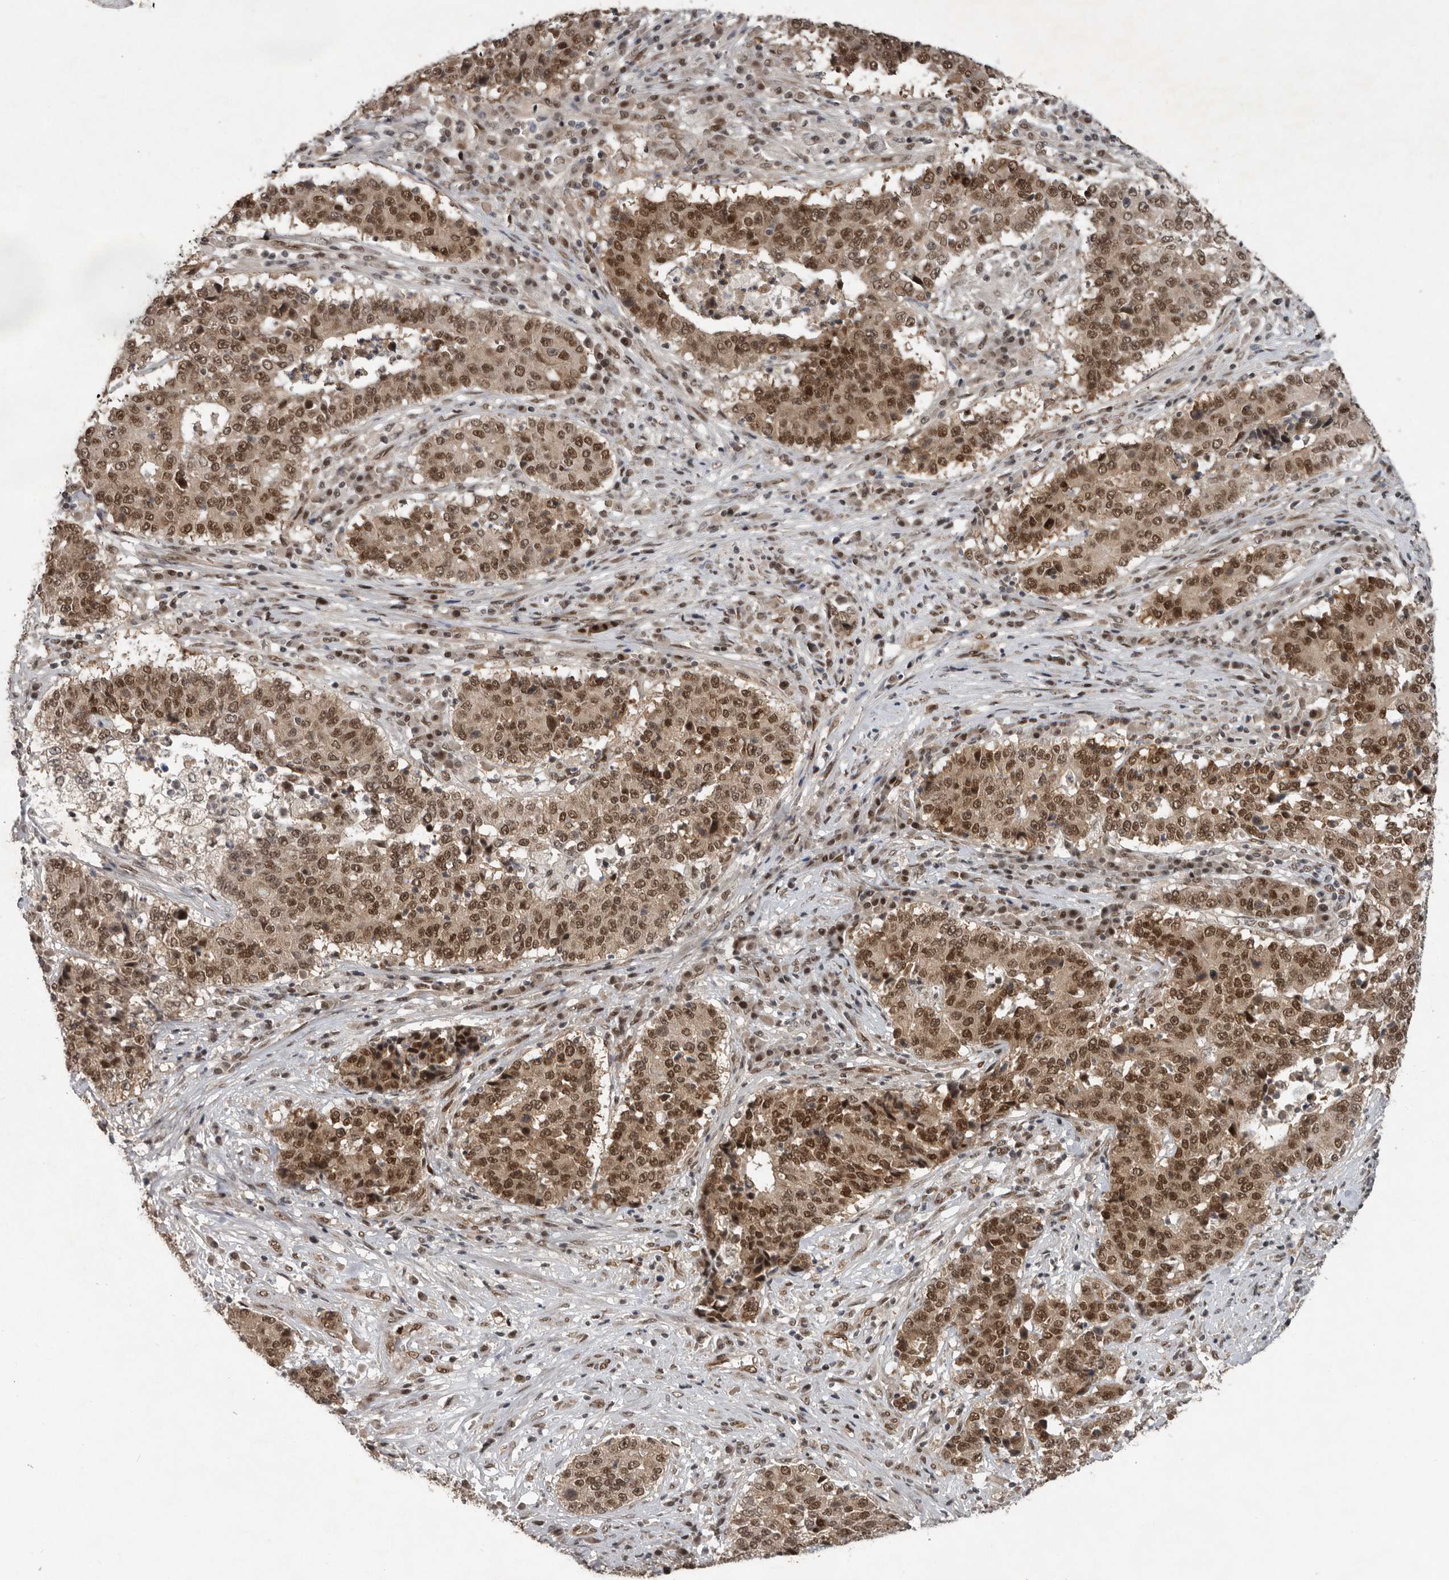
{"staining": {"intensity": "moderate", "quantity": ">75%", "location": "cytoplasmic/membranous,nuclear"}, "tissue": "stomach cancer", "cell_type": "Tumor cells", "image_type": "cancer", "snomed": [{"axis": "morphology", "description": "Adenocarcinoma, NOS"}, {"axis": "topography", "description": "Stomach"}], "caption": "Immunohistochemistry histopathology image of human stomach cancer (adenocarcinoma) stained for a protein (brown), which demonstrates medium levels of moderate cytoplasmic/membranous and nuclear expression in about >75% of tumor cells.", "gene": "CDC27", "patient": {"sex": "male", "age": 59}}